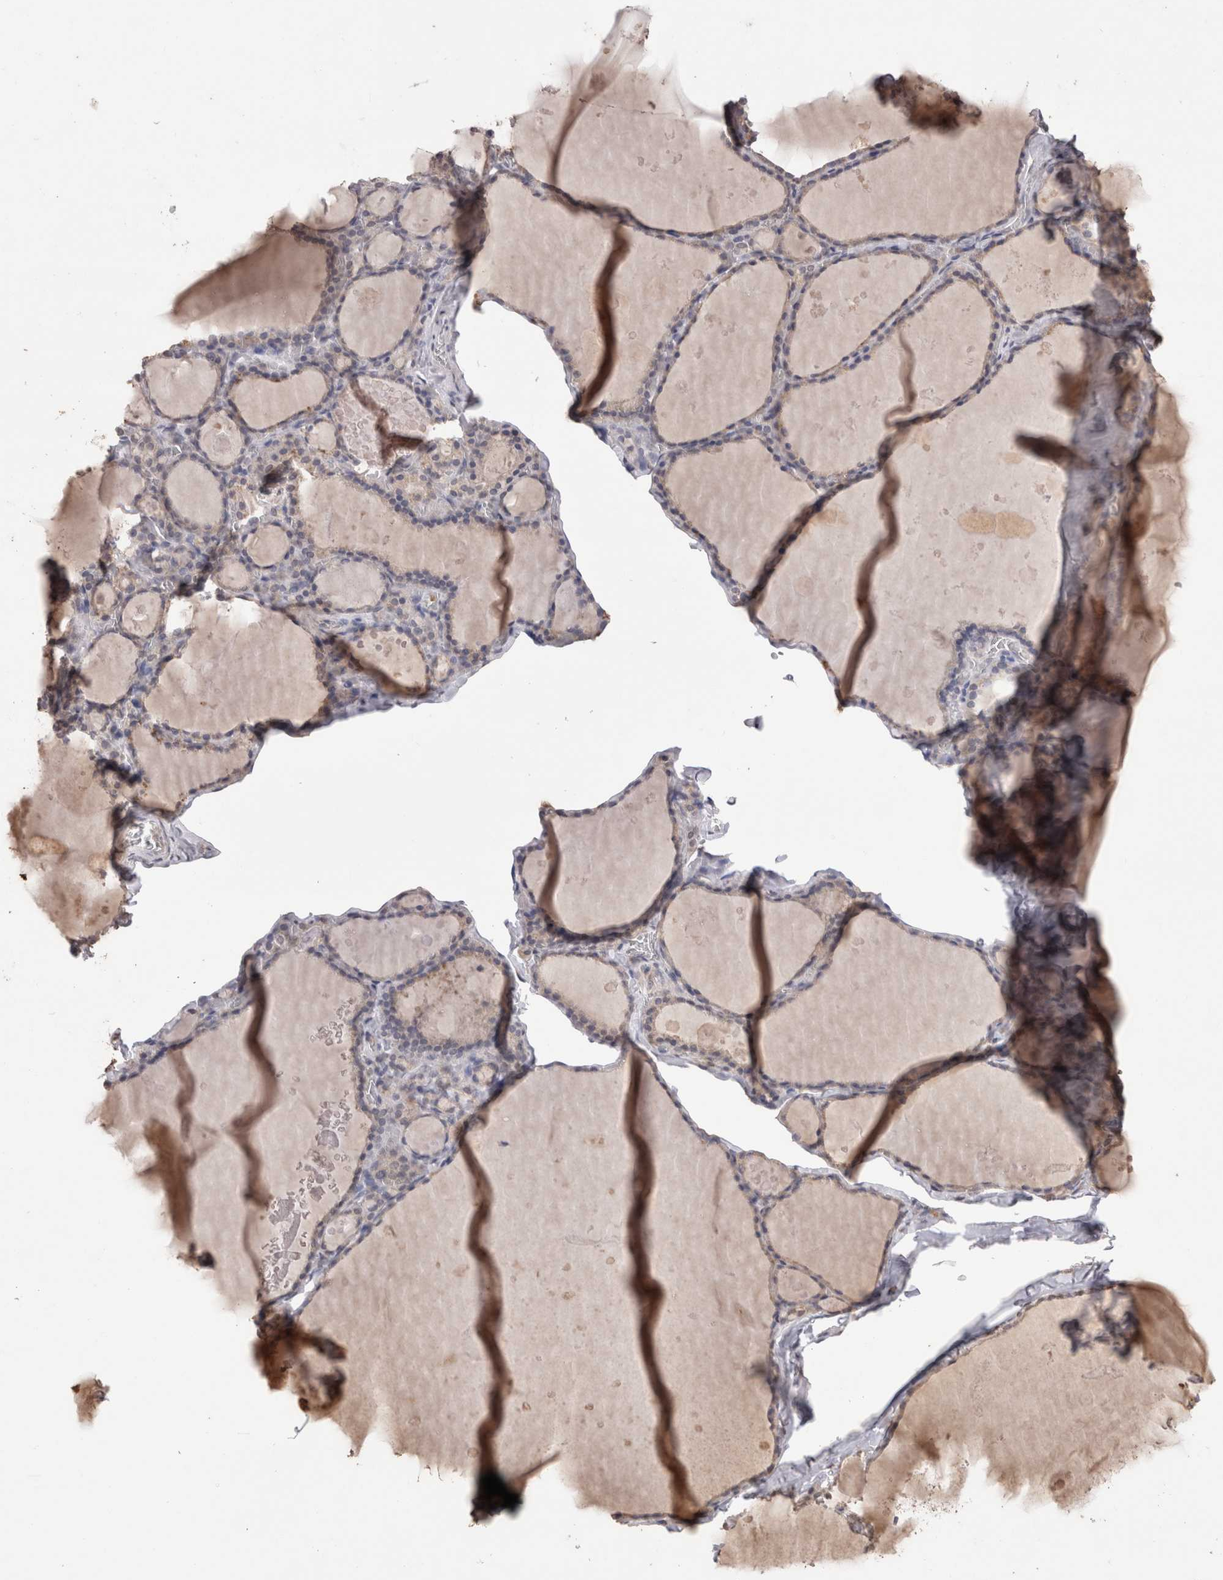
{"staining": {"intensity": "negative", "quantity": "none", "location": "none"}, "tissue": "thyroid gland", "cell_type": "Glandular cells", "image_type": "normal", "snomed": [{"axis": "morphology", "description": "Normal tissue, NOS"}, {"axis": "topography", "description": "Thyroid gland"}], "caption": "Immunohistochemistry photomicrograph of benign thyroid gland: human thyroid gland stained with DAB (3,3'-diaminobenzidine) reveals no significant protein expression in glandular cells. (DAB immunohistochemistry, high magnification).", "gene": "GRK5", "patient": {"sex": "male", "age": 56}}